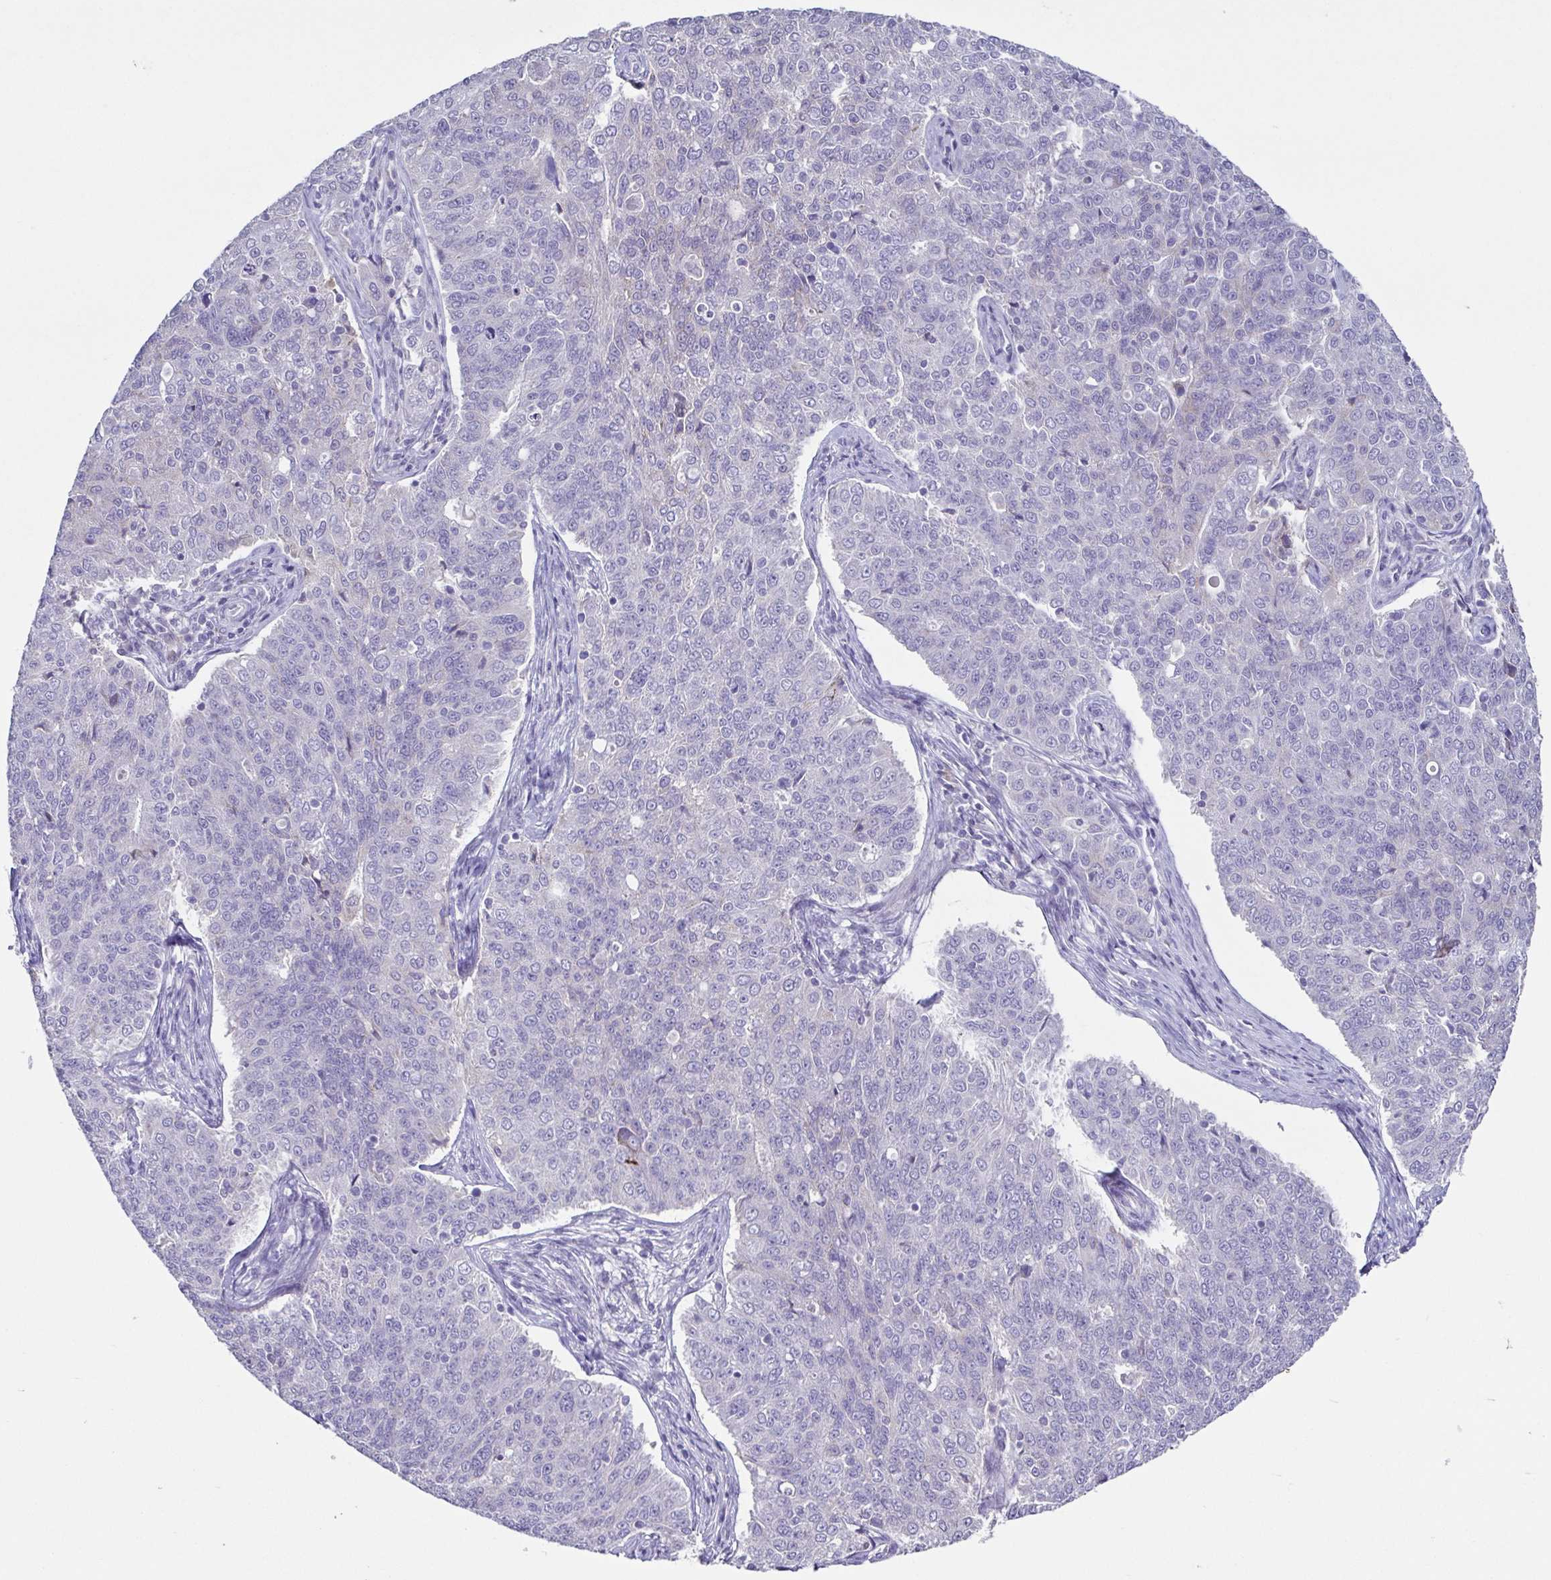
{"staining": {"intensity": "negative", "quantity": "none", "location": "none"}, "tissue": "endometrial cancer", "cell_type": "Tumor cells", "image_type": "cancer", "snomed": [{"axis": "morphology", "description": "Adenocarcinoma, NOS"}, {"axis": "topography", "description": "Endometrium"}], "caption": "A high-resolution histopathology image shows immunohistochemistry staining of endometrial cancer, which exhibits no significant expression in tumor cells.", "gene": "RDH11", "patient": {"sex": "female", "age": 43}}